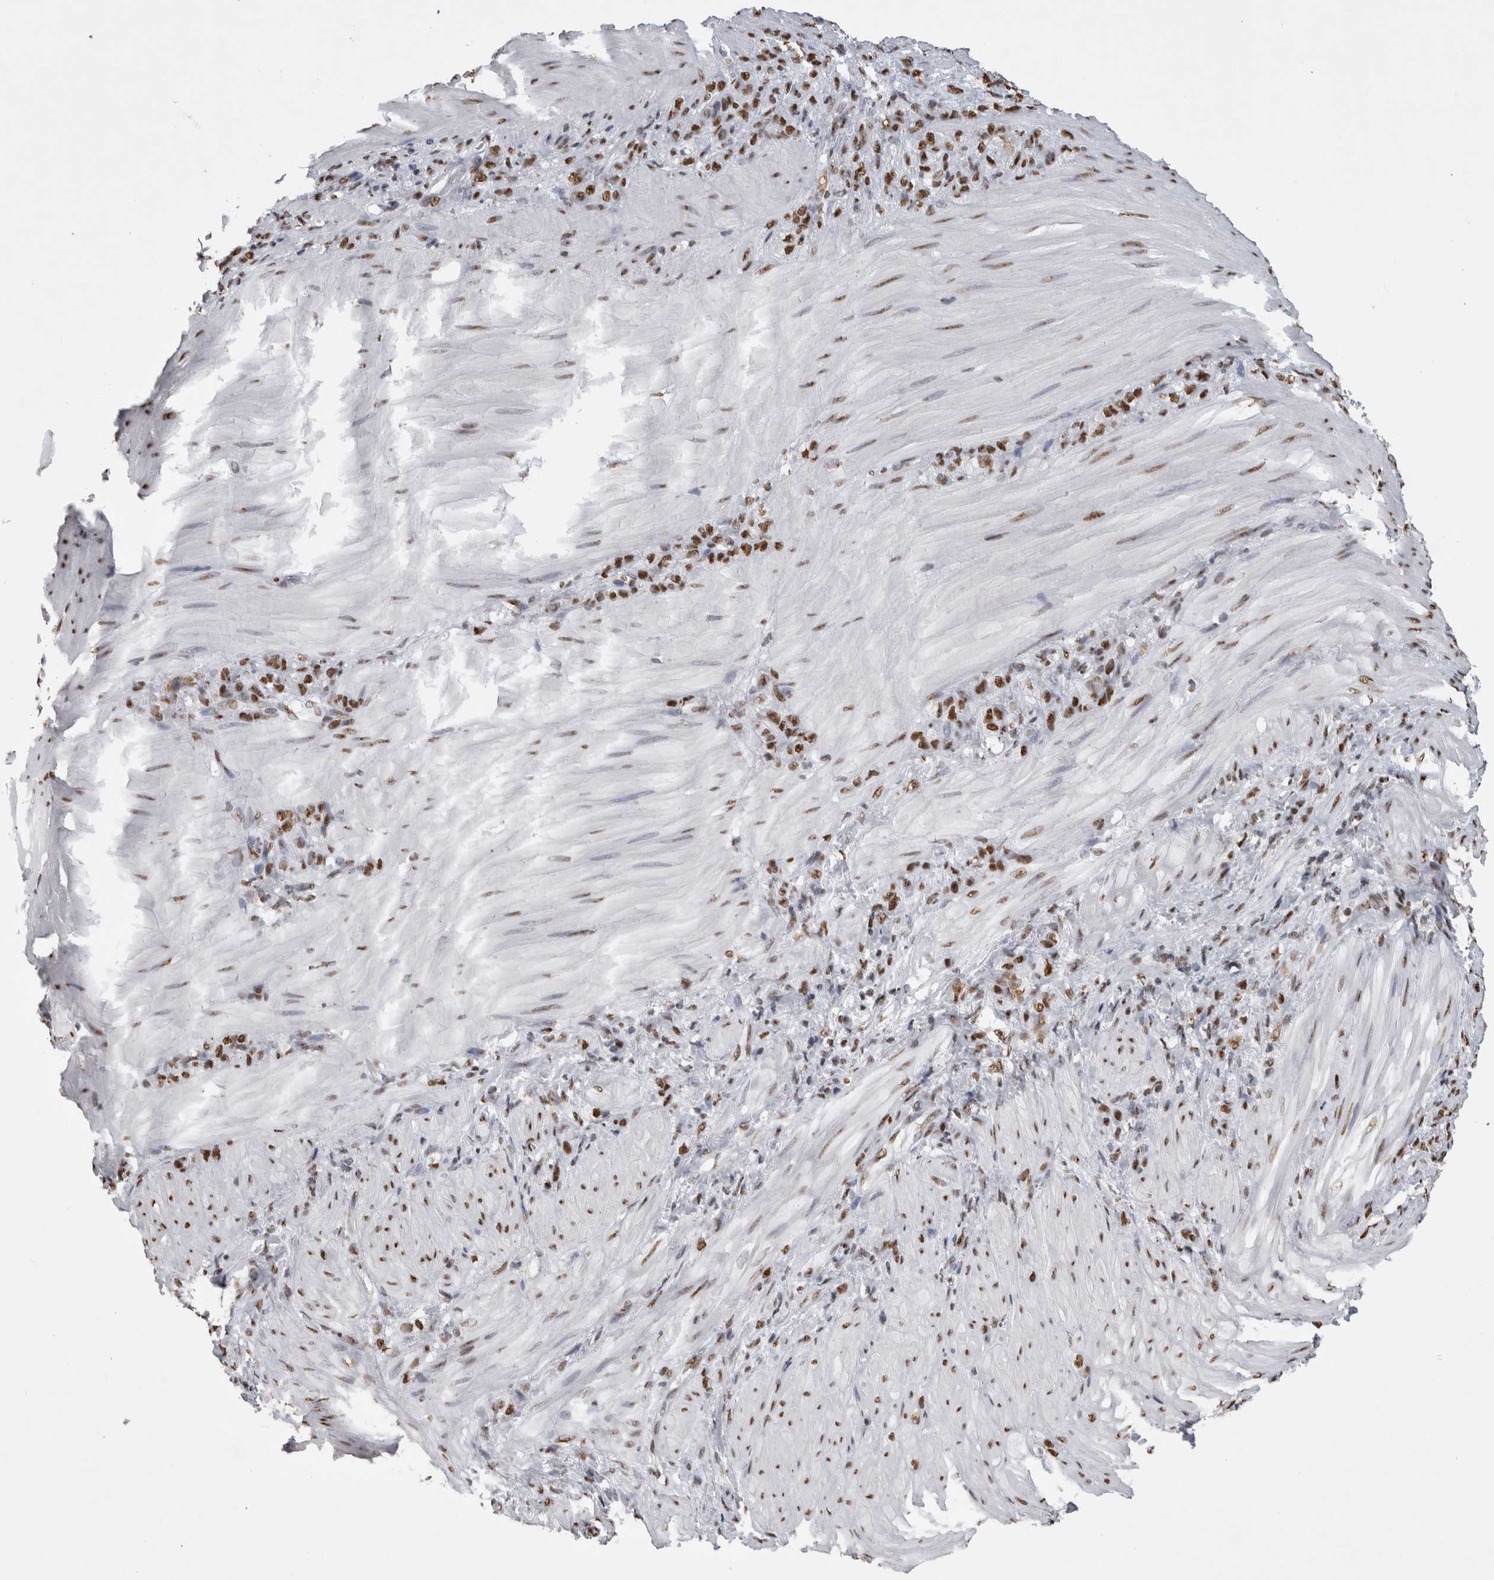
{"staining": {"intensity": "strong", "quantity": ">75%", "location": "nuclear"}, "tissue": "stomach cancer", "cell_type": "Tumor cells", "image_type": "cancer", "snomed": [{"axis": "morphology", "description": "Normal tissue, NOS"}, {"axis": "morphology", "description": "Adenocarcinoma, NOS"}, {"axis": "topography", "description": "Stomach"}], "caption": "Human stomach cancer stained for a protein (brown) demonstrates strong nuclear positive expression in about >75% of tumor cells.", "gene": "ALPK3", "patient": {"sex": "male", "age": 82}}